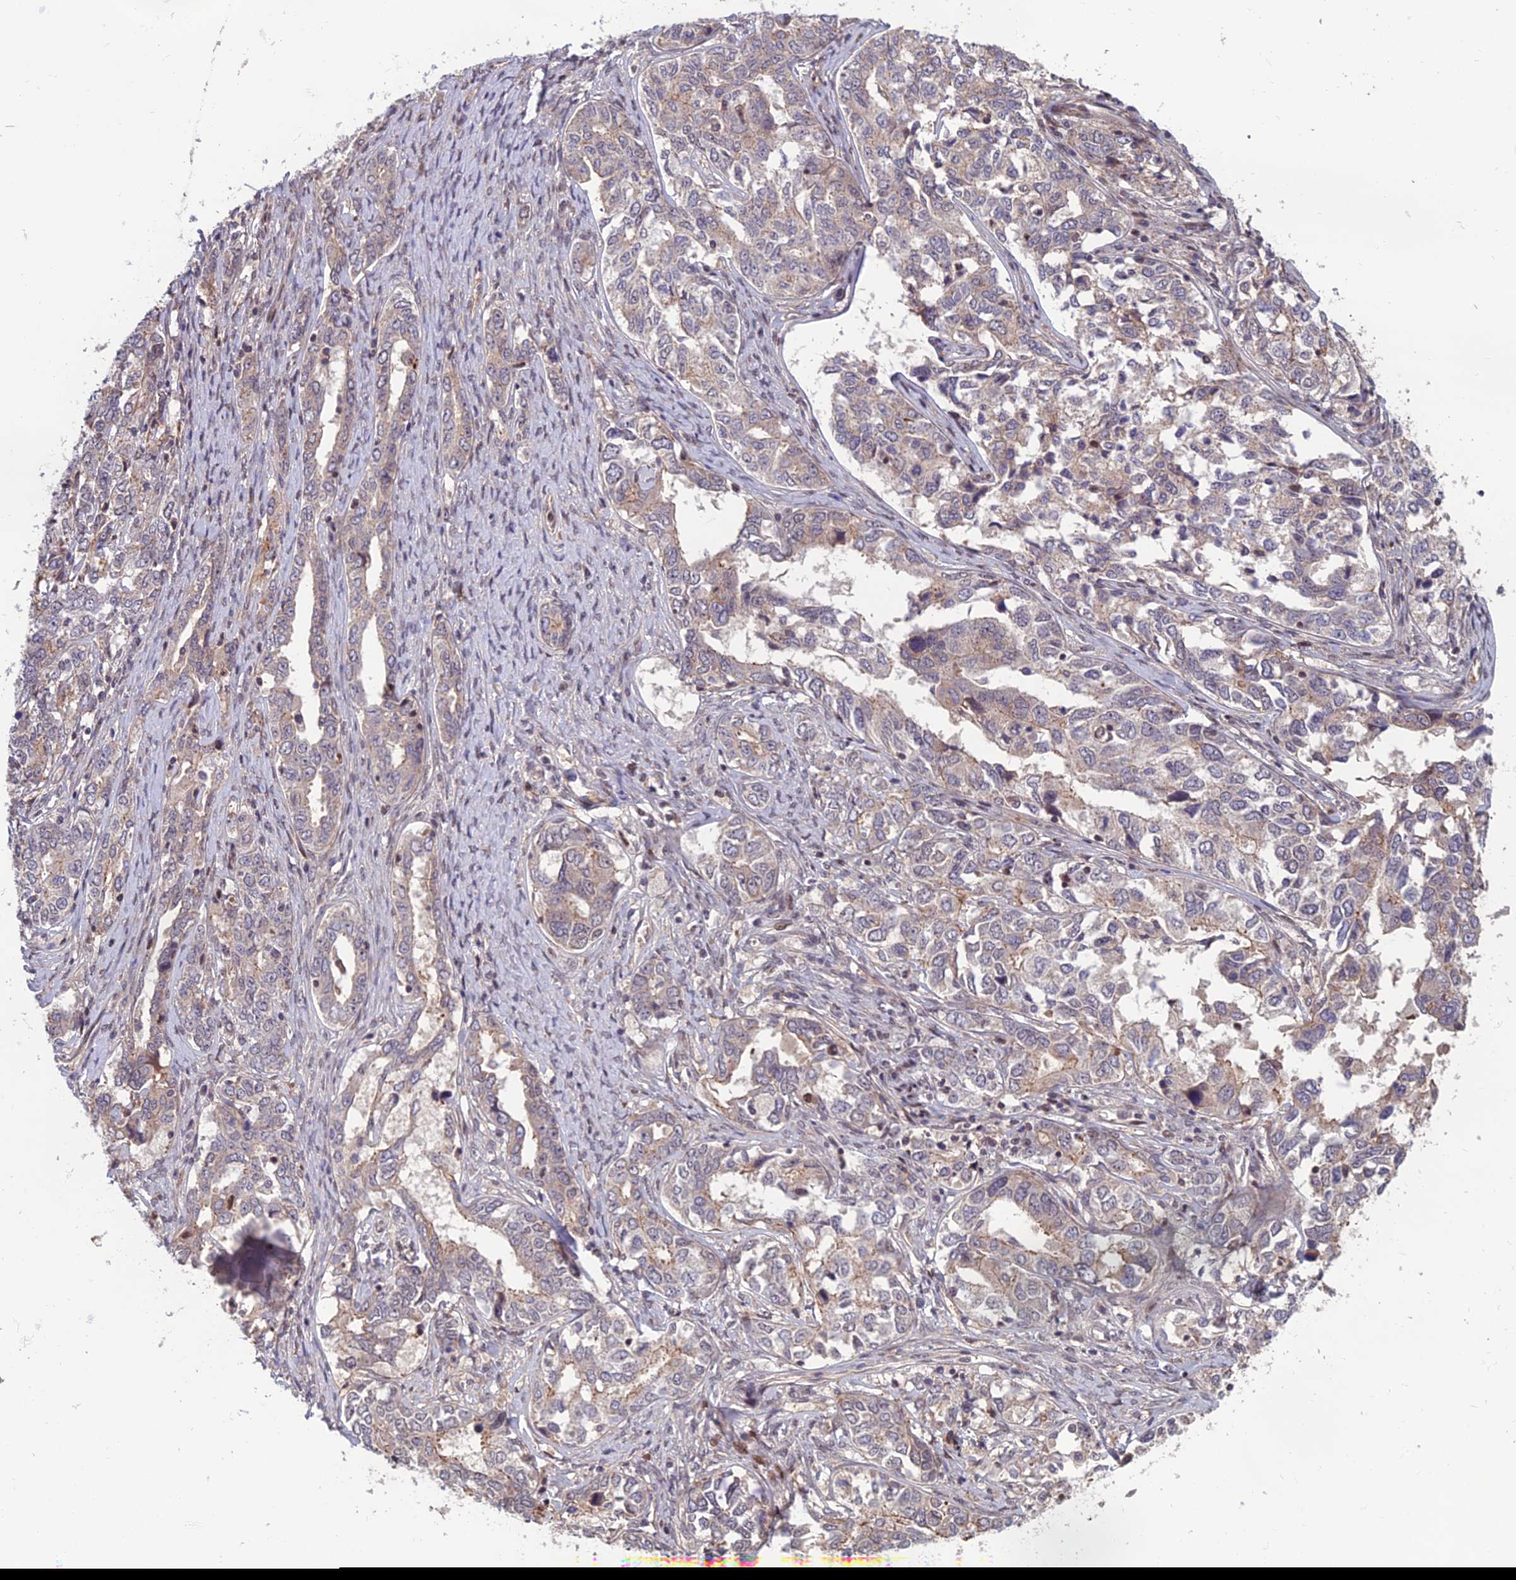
{"staining": {"intensity": "weak", "quantity": "<25%", "location": "cytoplasmic/membranous"}, "tissue": "ovarian cancer", "cell_type": "Tumor cells", "image_type": "cancer", "snomed": [{"axis": "morphology", "description": "Carcinoma, endometroid"}, {"axis": "topography", "description": "Ovary"}], "caption": "A high-resolution image shows immunohistochemistry (IHC) staining of ovarian endometroid carcinoma, which exhibits no significant expression in tumor cells.", "gene": "CCDC183", "patient": {"sex": "female", "age": 62}}